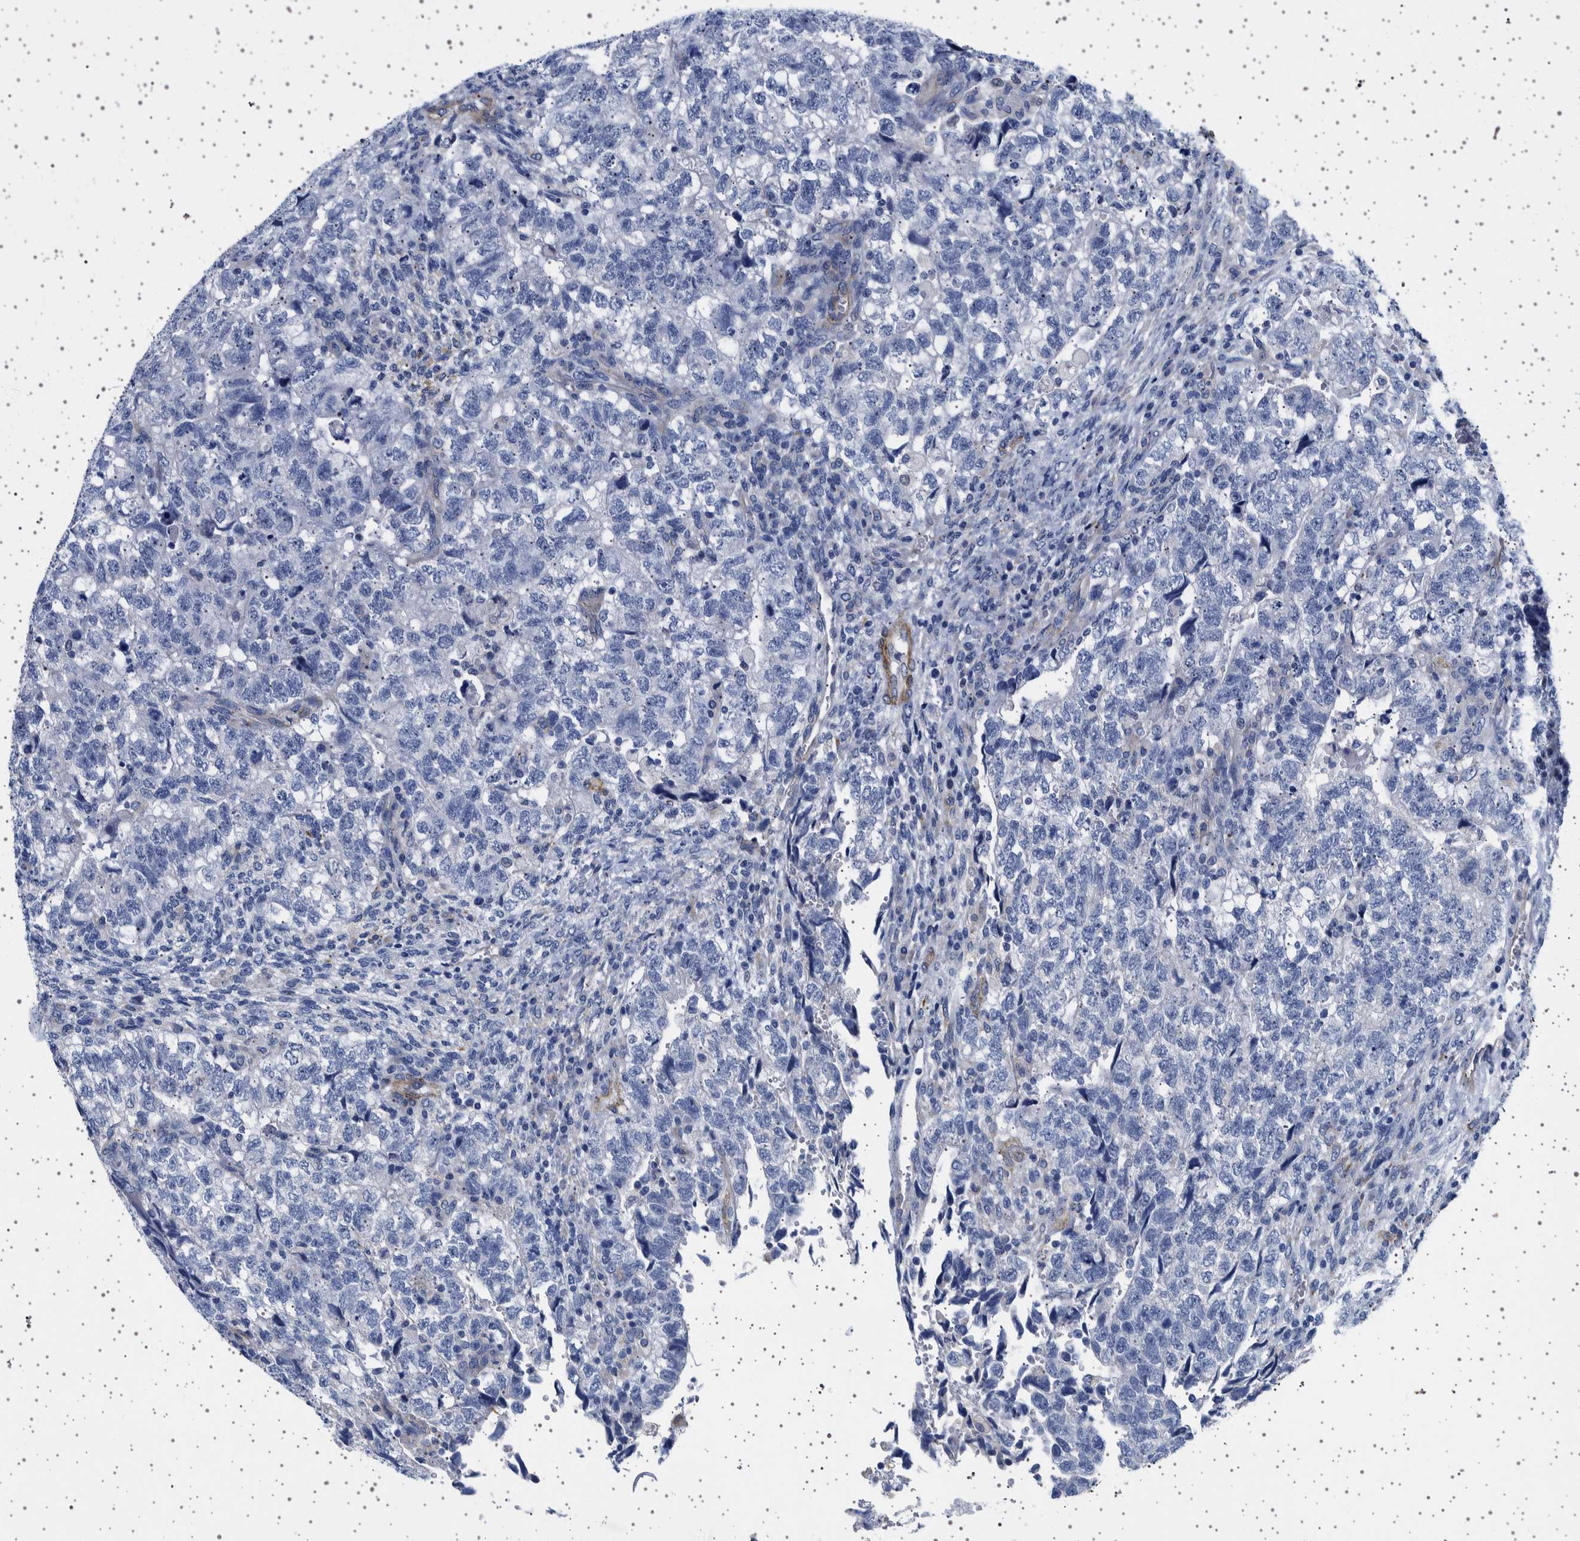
{"staining": {"intensity": "negative", "quantity": "none", "location": "none"}, "tissue": "testis cancer", "cell_type": "Tumor cells", "image_type": "cancer", "snomed": [{"axis": "morphology", "description": "Carcinoma, Embryonal, NOS"}, {"axis": "topography", "description": "Testis"}], "caption": "IHC photomicrograph of embryonal carcinoma (testis) stained for a protein (brown), which shows no expression in tumor cells.", "gene": "SEPTIN4", "patient": {"sex": "male", "age": 36}}